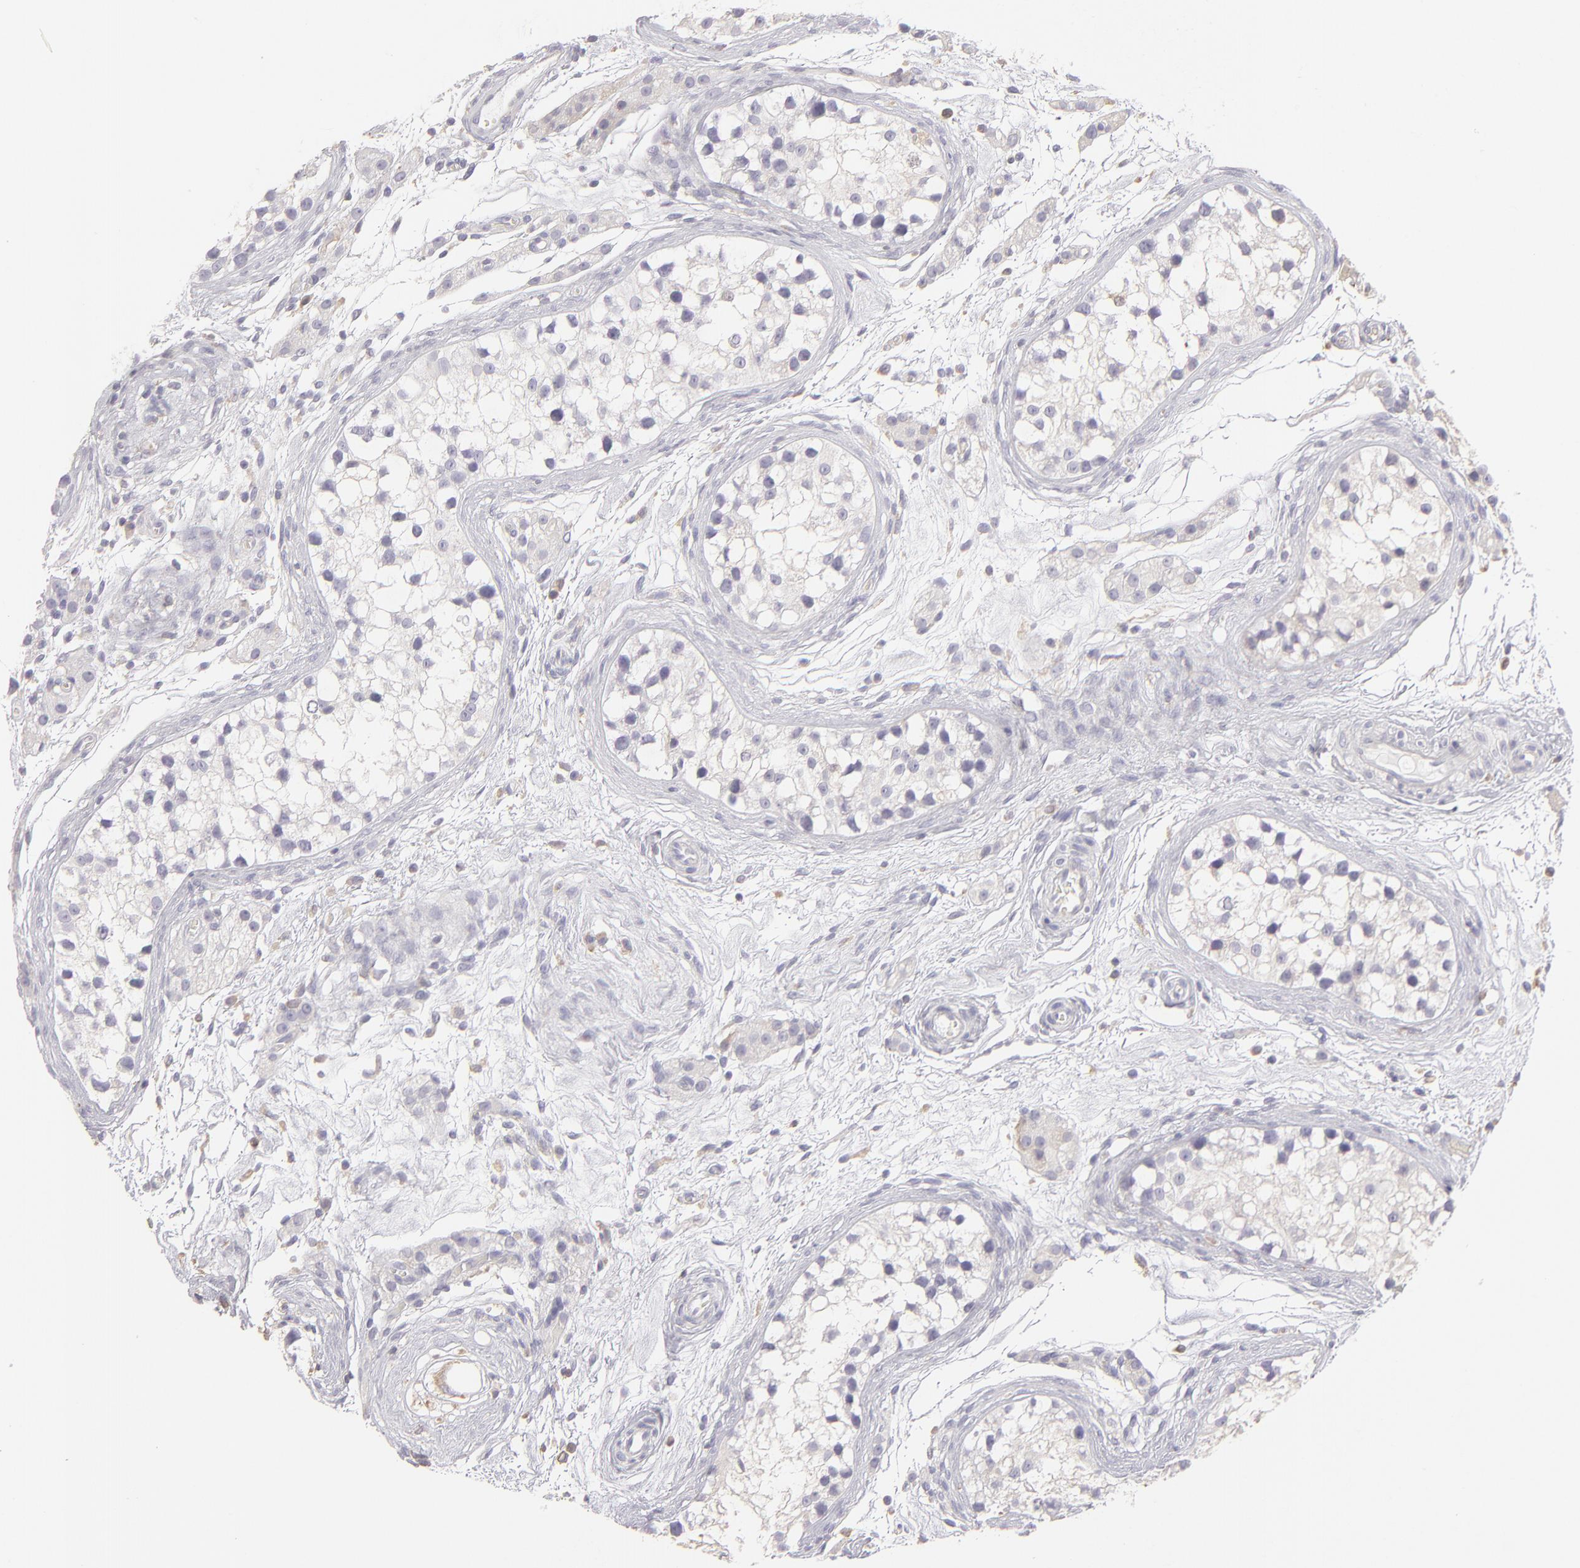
{"staining": {"intensity": "negative", "quantity": "none", "location": "none"}, "tissue": "testis cancer", "cell_type": "Tumor cells", "image_type": "cancer", "snomed": [{"axis": "morphology", "description": "Seminoma, NOS"}, {"axis": "topography", "description": "Testis"}], "caption": "High magnification brightfield microscopy of testis seminoma stained with DAB (3,3'-diaminobenzidine) (brown) and counterstained with hematoxylin (blue): tumor cells show no significant expression.", "gene": "CALR", "patient": {"sex": "male", "age": 25}}